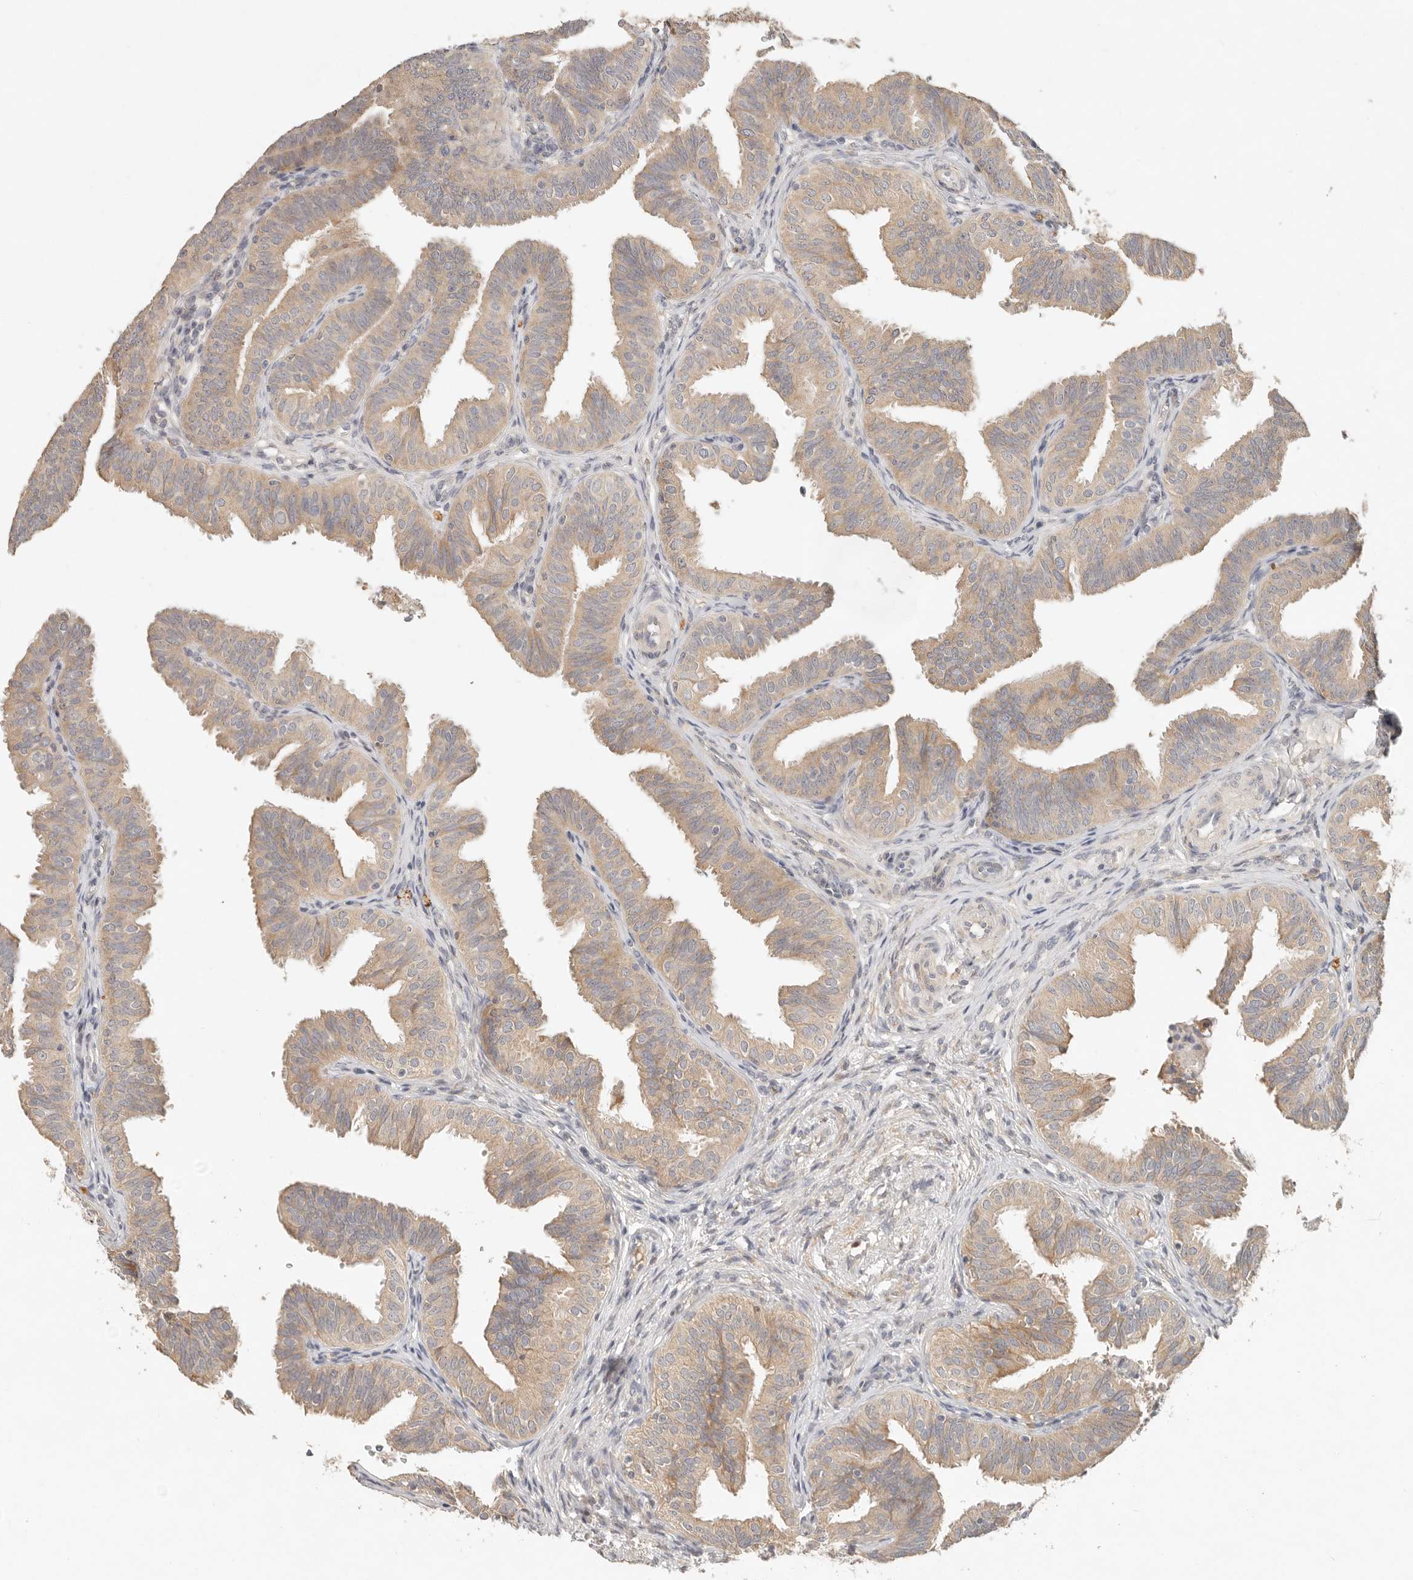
{"staining": {"intensity": "weak", "quantity": ">75%", "location": "cytoplasmic/membranous"}, "tissue": "fallopian tube", "cell_type": "Glandular cells", "image_type": "normal", "snomed": [{"axis": "morphology", "description": "Normal tissue, NOS"}, {"axis": "topography", "description": "Fallopian tube"}], "caption": "Approximately >75% of glandular cells in benign fallopian tube exhibit weak cytoplasmic/membranous protein positivity as visualized by brown immunohistochemical staining.", "gene": "ARHGEF10L", "patient": {"sex": "female", "age": 35}}